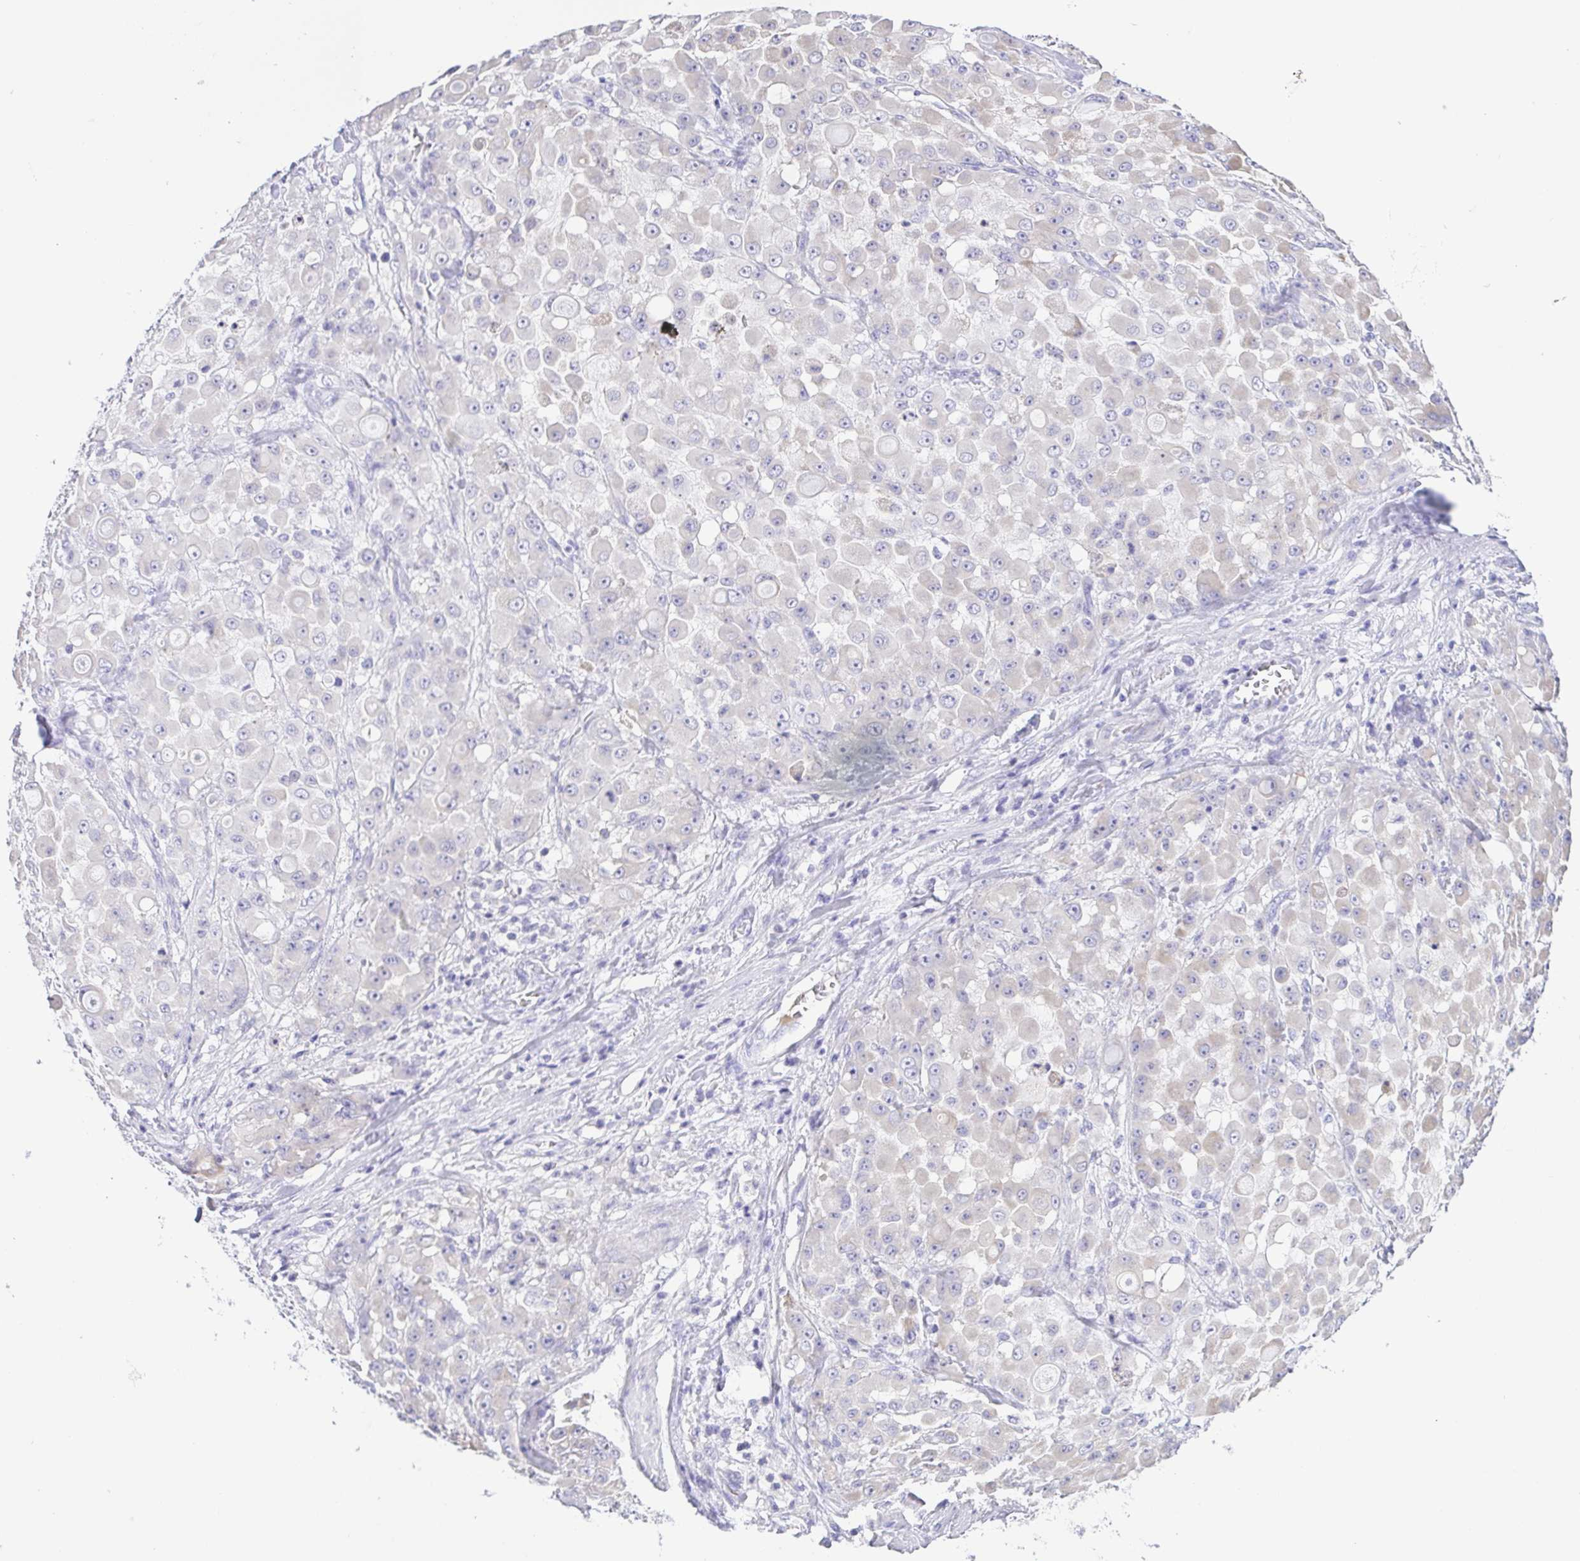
{"staining": {"intensity": "negative", "quantity": "none", "location": "none"}, "tissue": "stomach cancer", "cell_type": "Tumor cells", "image_type": "cancer", "snomed": [{"axis": "morphology", "description": "Adenocarcinoma, NOS"}, {"axis": "topography", "description": "Stomach"}], "caption": "DAB (3,3'-diaminobenzidine) immunohistochemical staining of human stomach cancer (adenocarcinoma) demonstrates no significant expression in tumor cells.", "gene": "A1BG", "patient": {"sex": "female", "age": 76}}